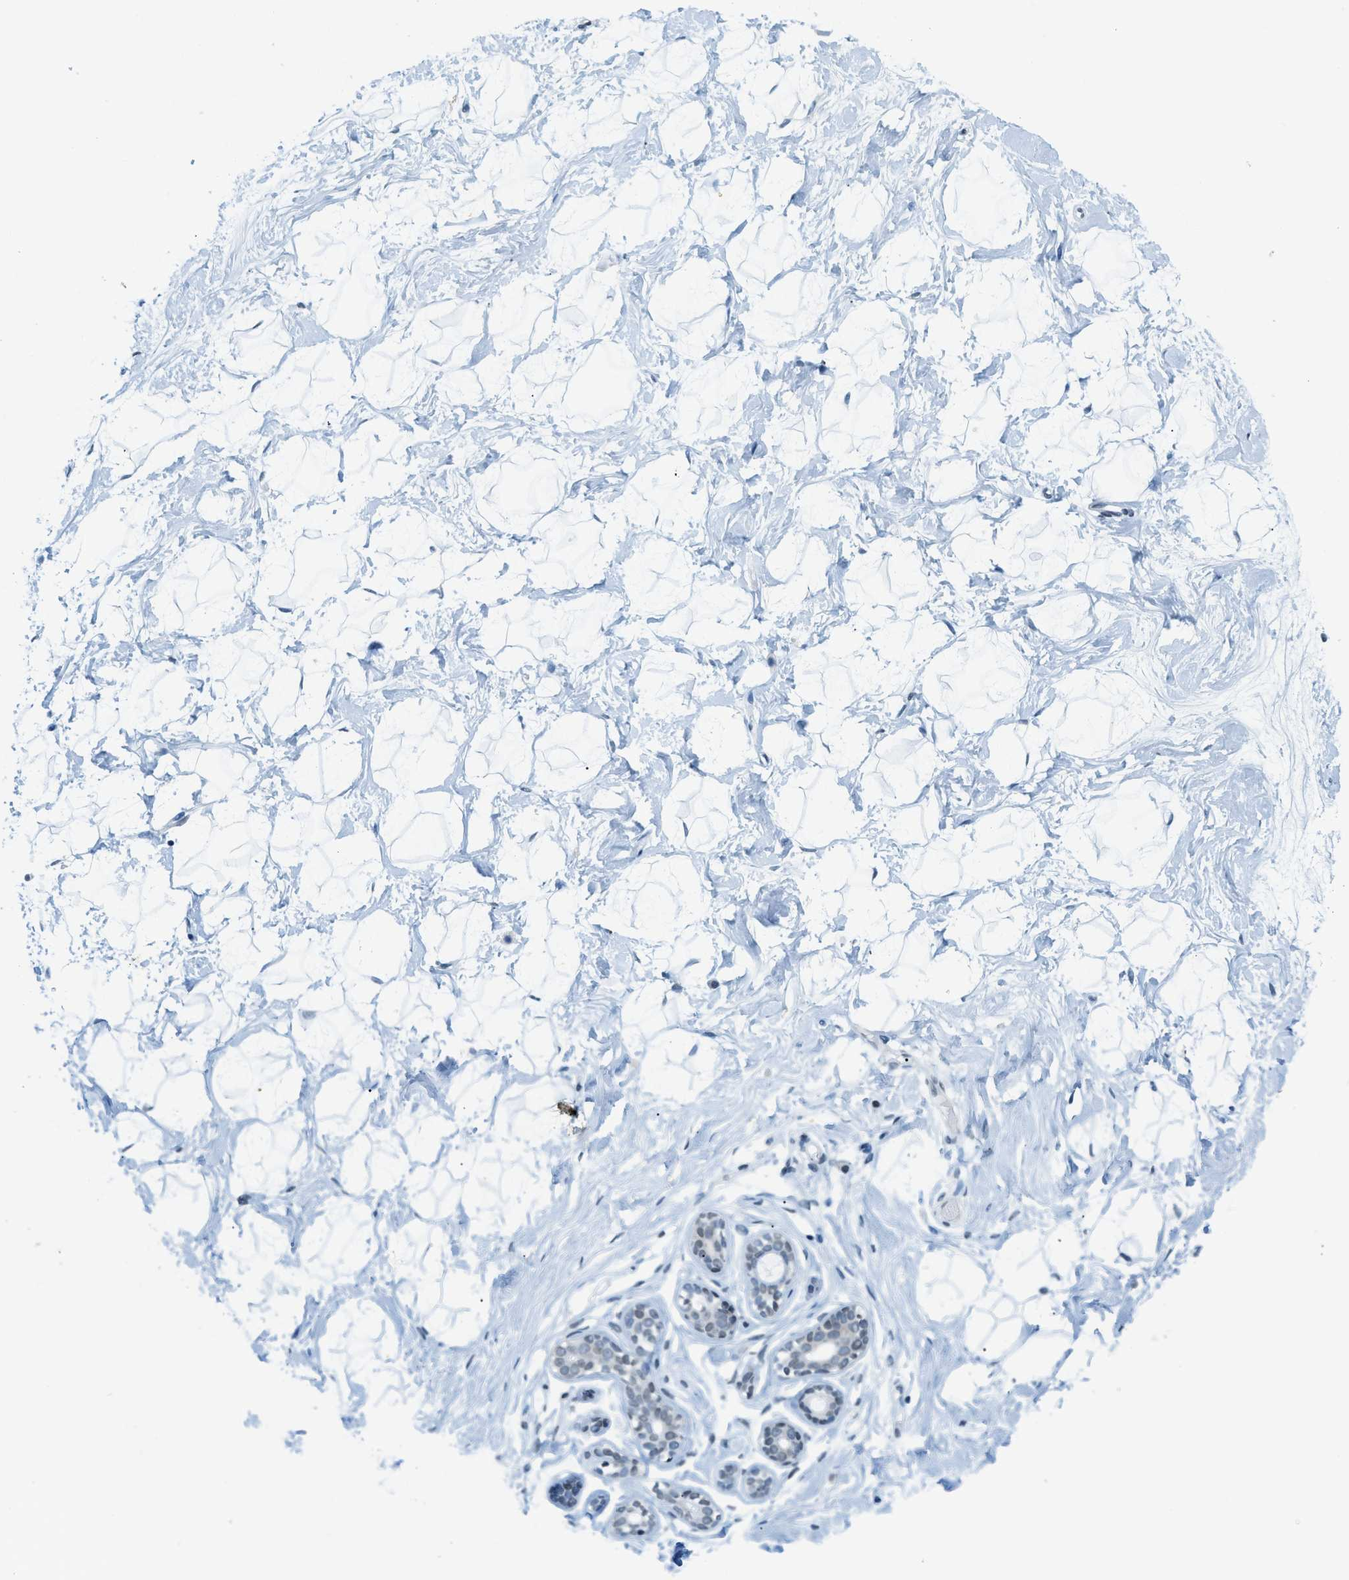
{"staining": {"intensity": "negative", "quantity": "none", "location": "none"}, "tissue": "breast", "cell_type": "Adipocytes", "image_type": "normal", "snomed": [{"axis": "morphology", "description": "Normal tissue, NOS"}, {"axis": "topography", "description": "Breast"}], "caption": "Immunohistochemistry histopathology image of unremarkable breast: human breast stained with DAB shows no significant protein expression in adipocytes.", "gene": "UVRAG", "patient": {"sex": "female", "age": 23}}